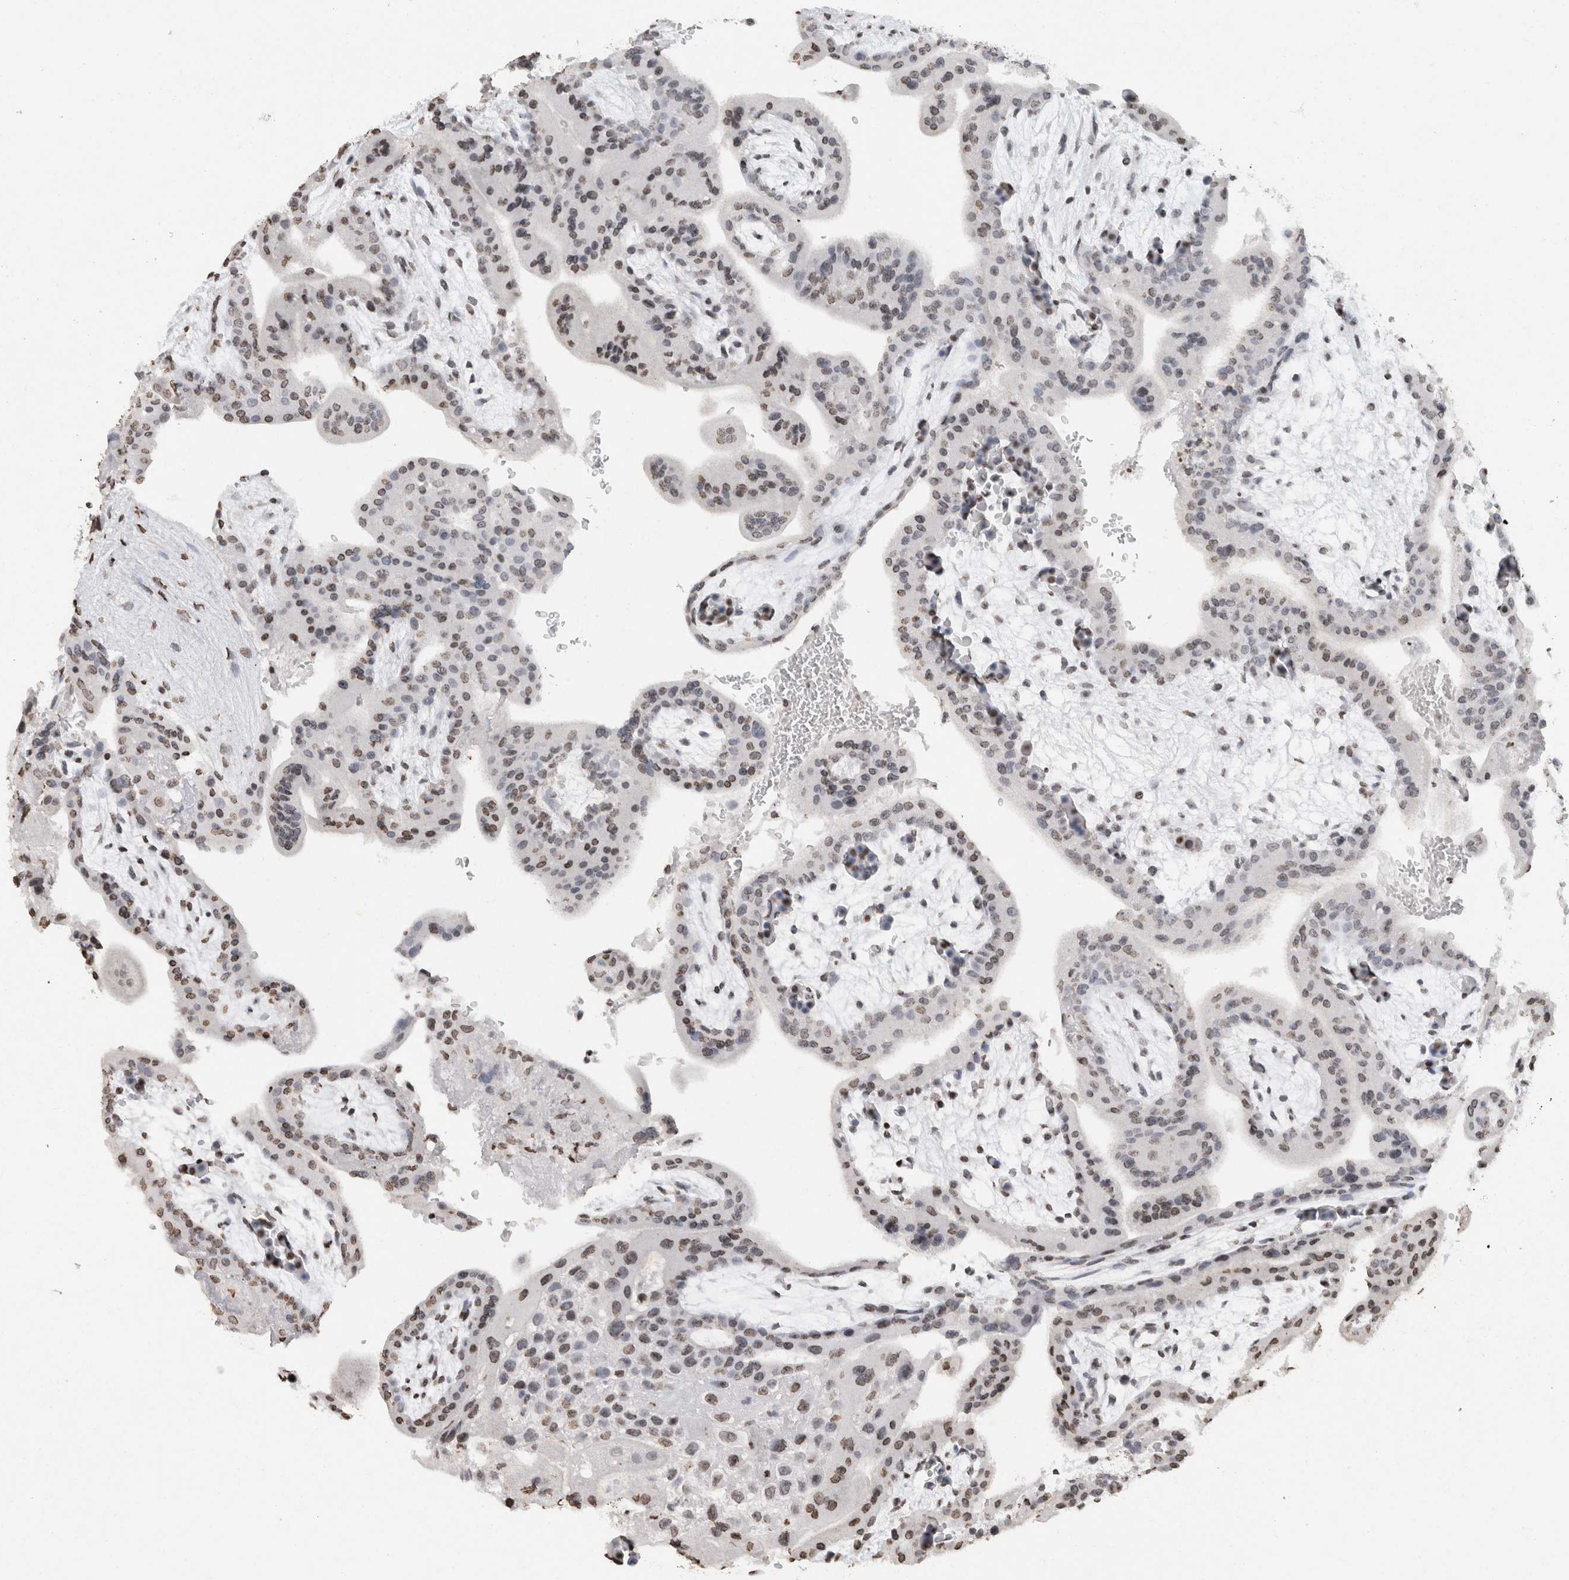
{"staining": {"intensity": "weak", "quantity": ">75%", "location": "nuclear"}, "tissue": "placenta", "cell_type": "Decidual cells", "image_type": "normal", "snomed": [{"axis": "morphology", "description": "Normal tissue, NOS"}, {"axis": "topography", "description": "Placenta"}], "caption": "High-magnification brightfield microscopy of benign placenta stained with DAB (brown) and counterstained with hematoxylin (blue). decidual cells exhibit weak nuclear expression is present in approximately>75% of cells. (brown staining indicates protein expression, while blue staining denotes nuclei).", "gene": "CNTN1", "patient": {"sex": "female", "age": 35}}